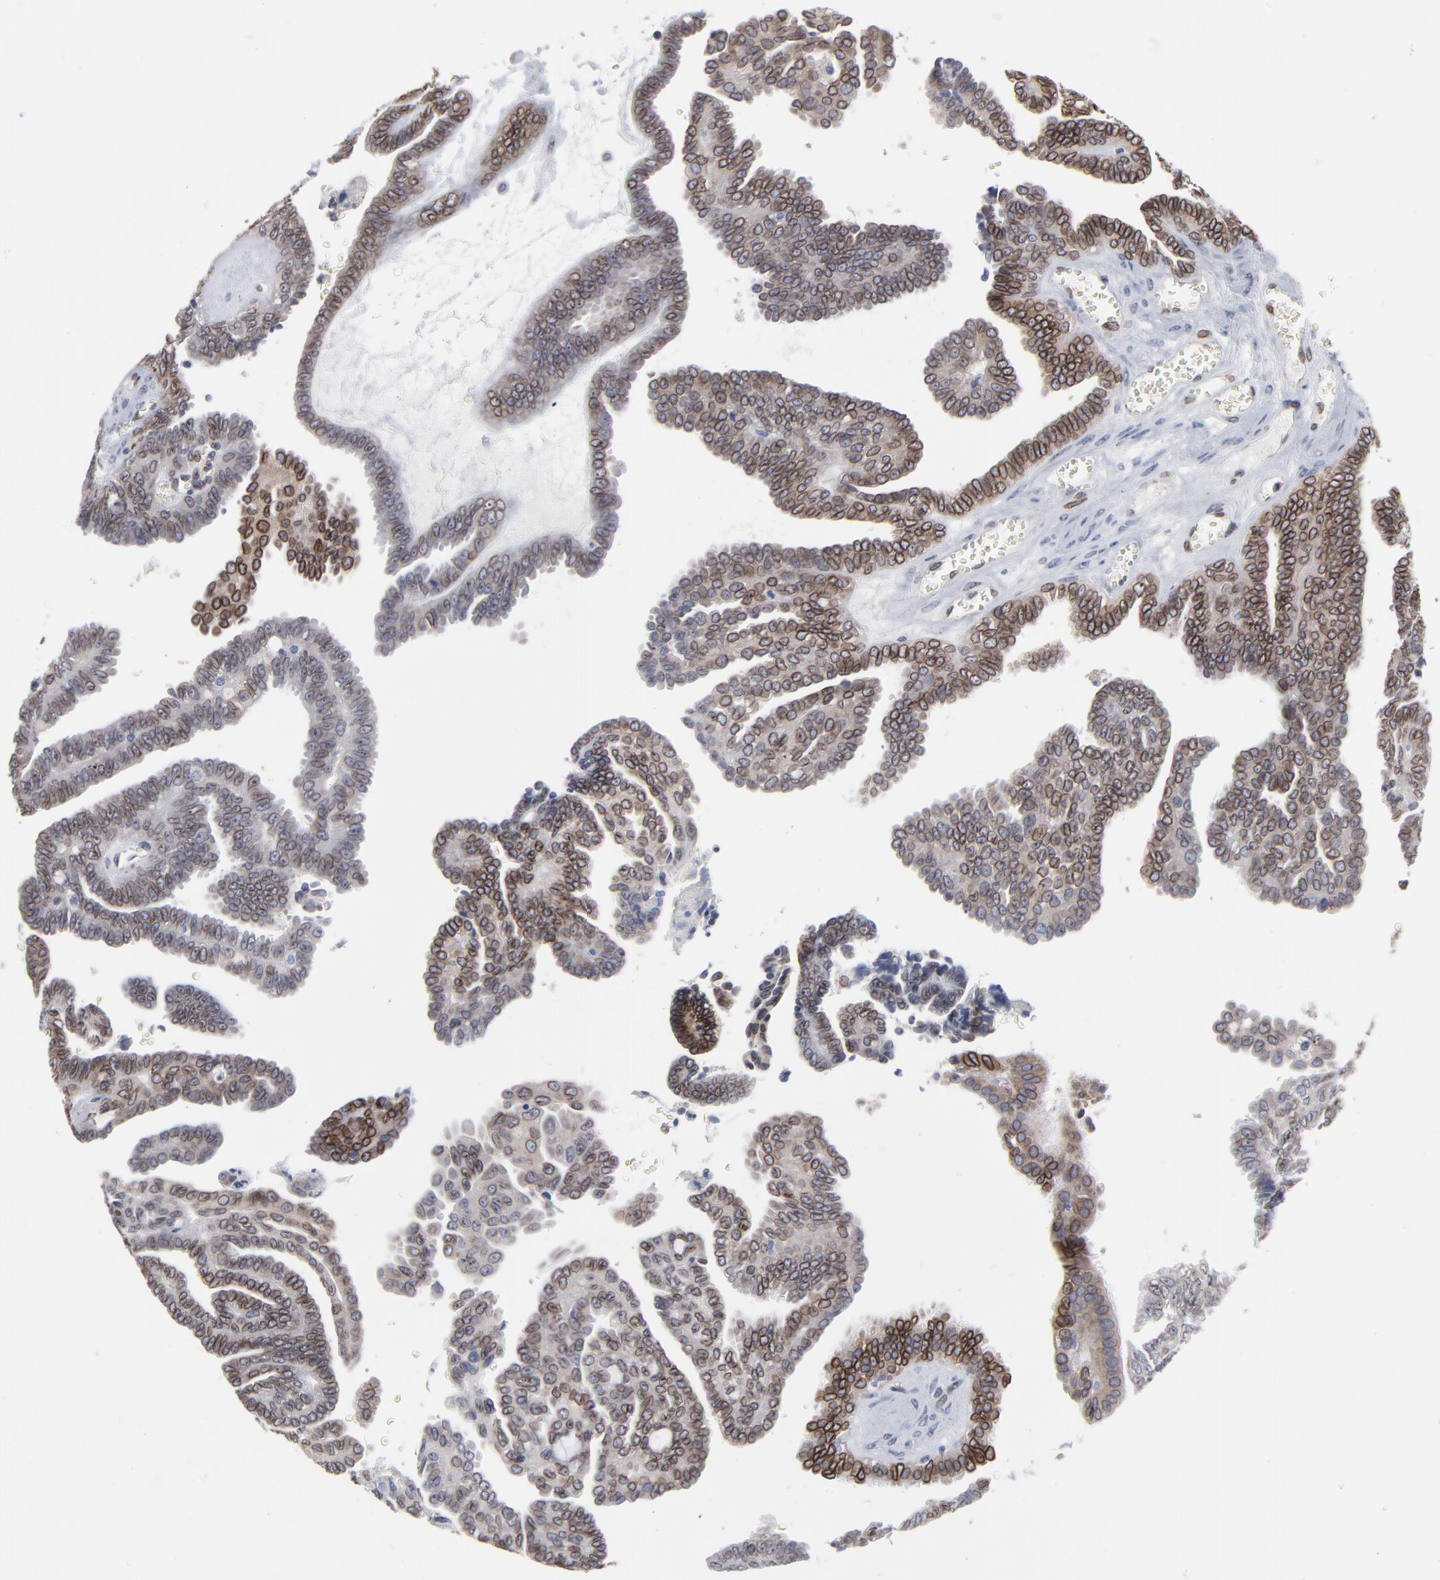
{"staining": {"intensity": "strong", "quantity": ">75%", "location": "cytoplasmic/membranous,nuclear"}, "tissue": "ovarian cancer", "cell_type": "Tumor cells", "image_type": "cancer", "snomed": [{"axis": "morphology", "description": "Cystadenocarcinoma, serous, NOS"}, {"axis": "topography", "description": "Ovary"}], "caption": "Ovarian cancer stained with immunohistochemistry shows strong cytoplasmic/membranous and nuclear staining in about >75% of tumor cells.", "gene": "SYNE2", "patient": {"sex": "female", "age": 71}}